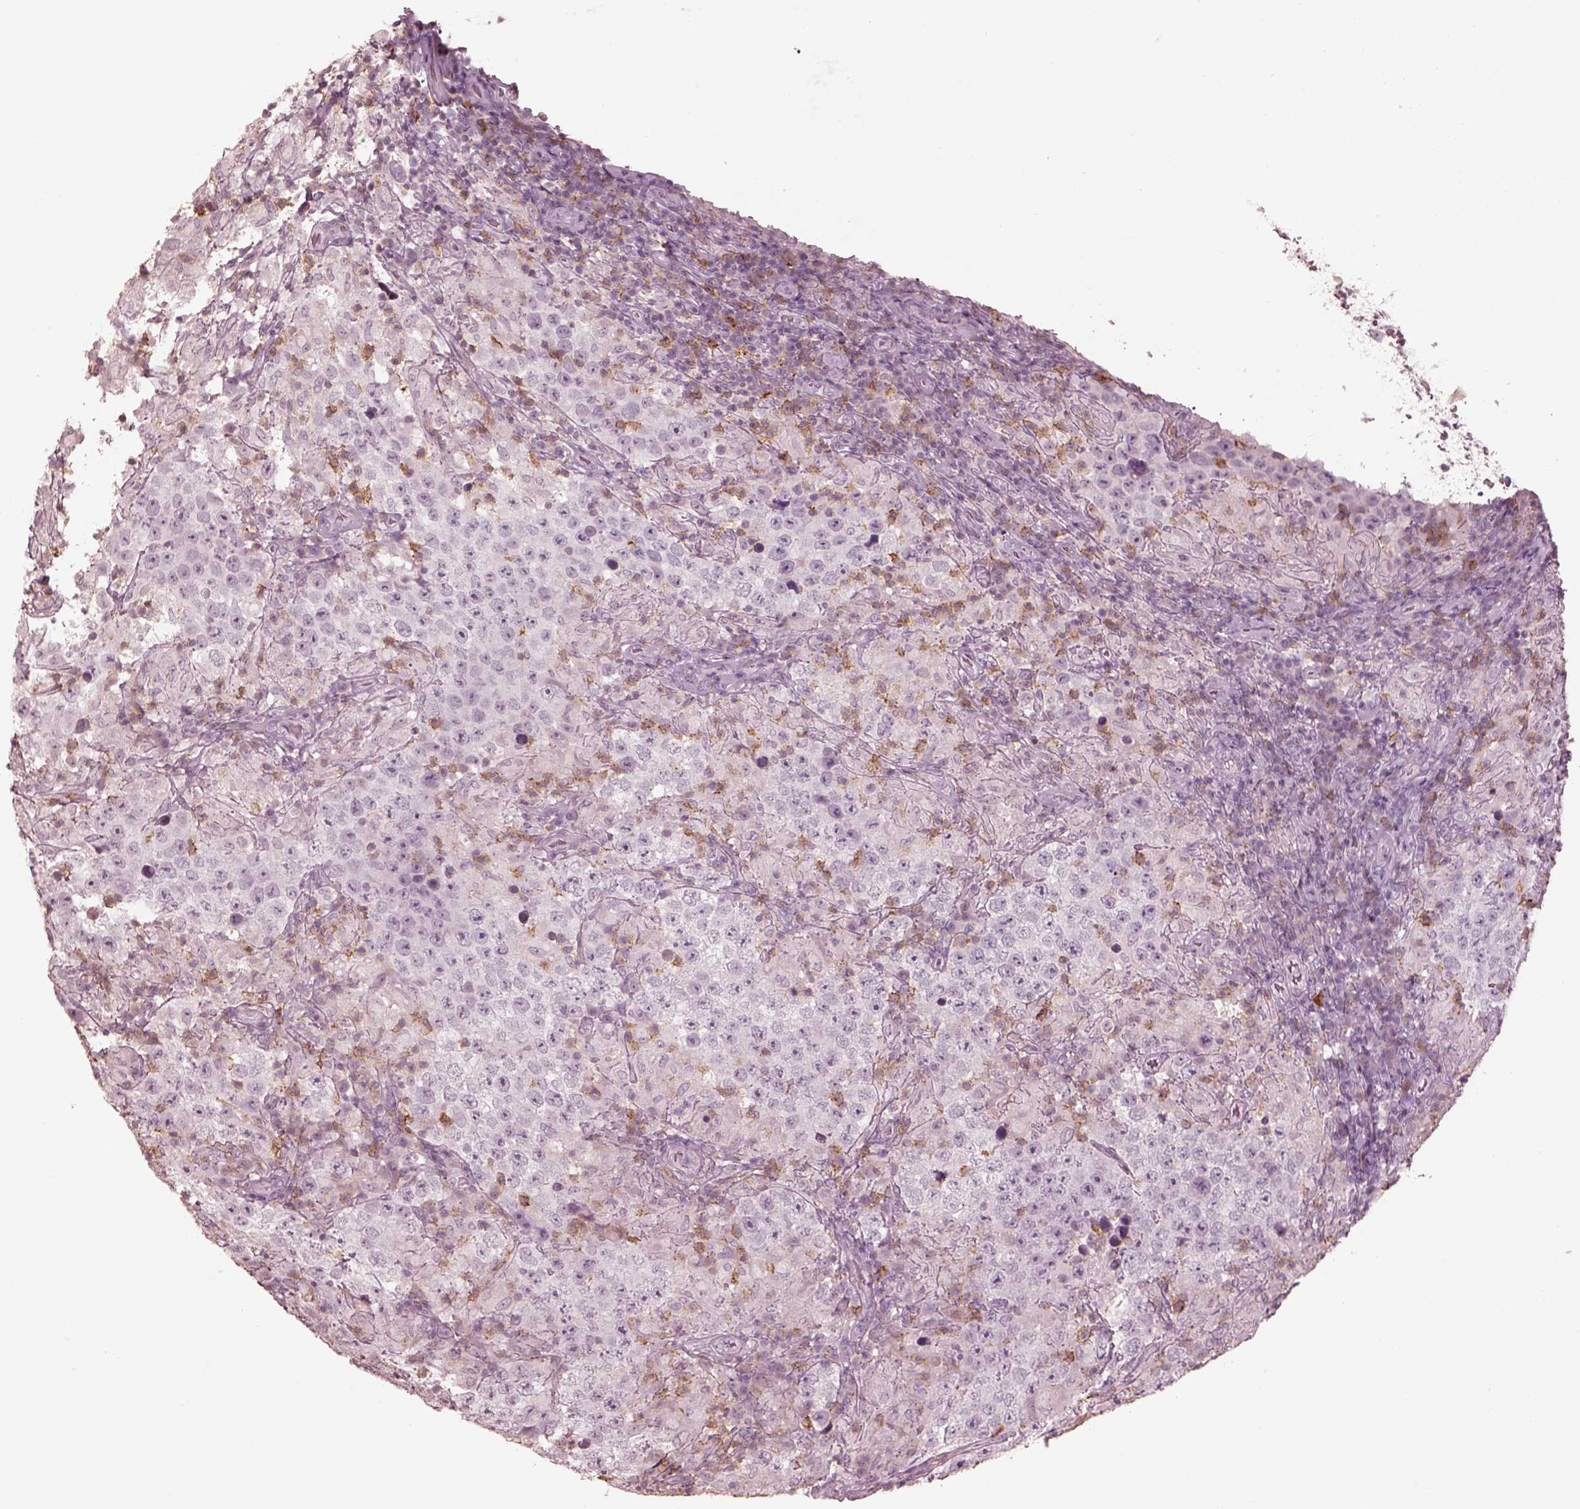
{"staining": {"intensity": "negative", "quantity": "none", "location": "none"}, "tissue": "testis cancer", "cell_type": "Tumor cells", "image_type": "cancer", "snomed": [{"axis": "morphology", "description": "Seminoma, NOS"}, {"axis": "morphology", "description": "Carcinoma, Embryonal, NOS"}, {"axis": "topography", "description": "Testis"}], "caption": "DAB (3,3'-diaminobenzidine) immunohistochemical staining of human testis cancer (embryonal carcinoma) demonstrates no significant expression in tumor cells.", "gene": "PDCD1", "patient": {"sex": "male", "age": 41}}